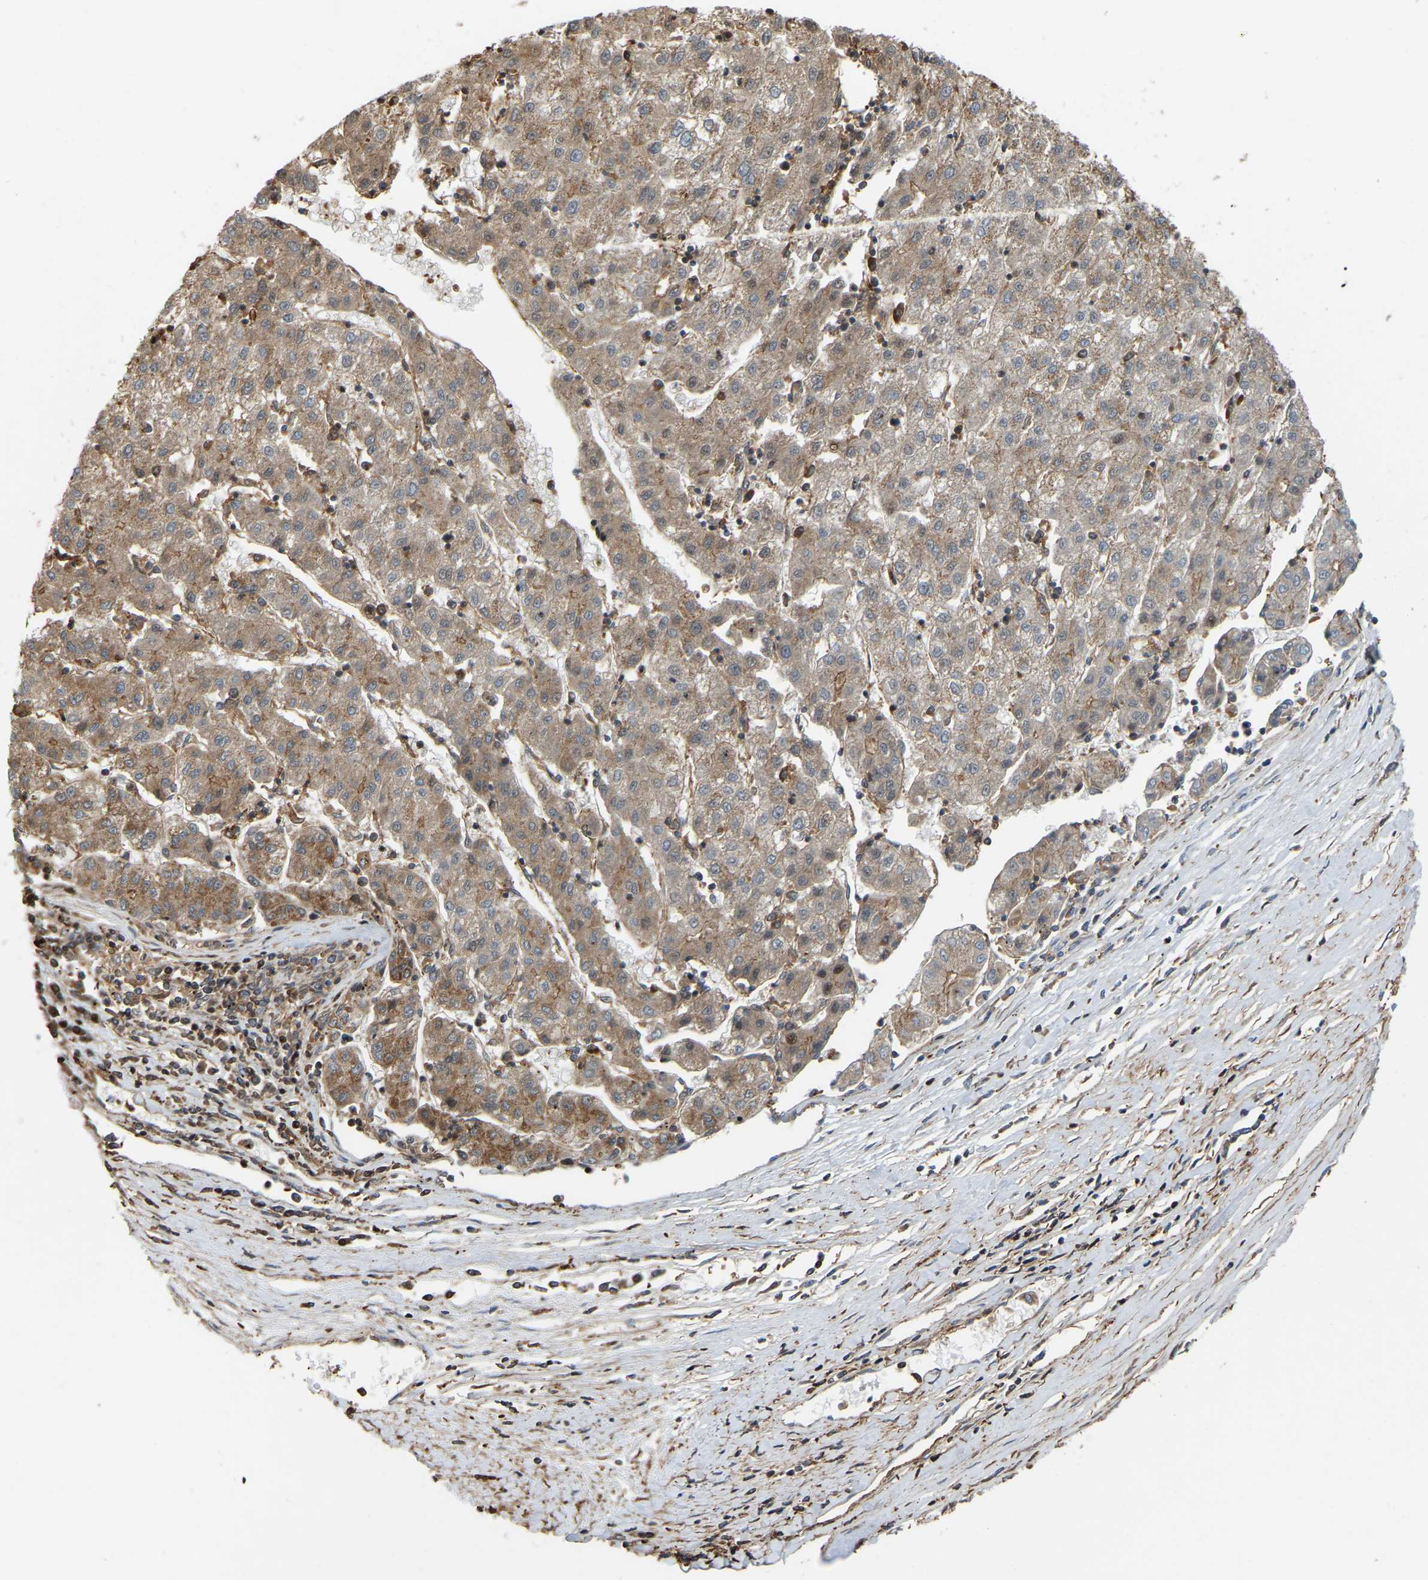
{"staining": {"intensity": "moderate", "quantity": ">75%", "location": "cytoplasmic/membranous"}, "tissue": "liver cancer", "cell_type": "Tumor cells", "image_type": "cancer", "snomed": [{"axis": "morphology", "description": "Carcinoma, Hepatocellular, NOS"}, {"axis": "topography", "description": "Liver"}], "caption": "A micrograph of human liver hepatocellular carcinoma stained for a protein reveals moderate cytoplasmic/membranous brown staining in tumor cells.", "gene": "SAMD9L", "patient": {"sex": "male", "age": 72}}